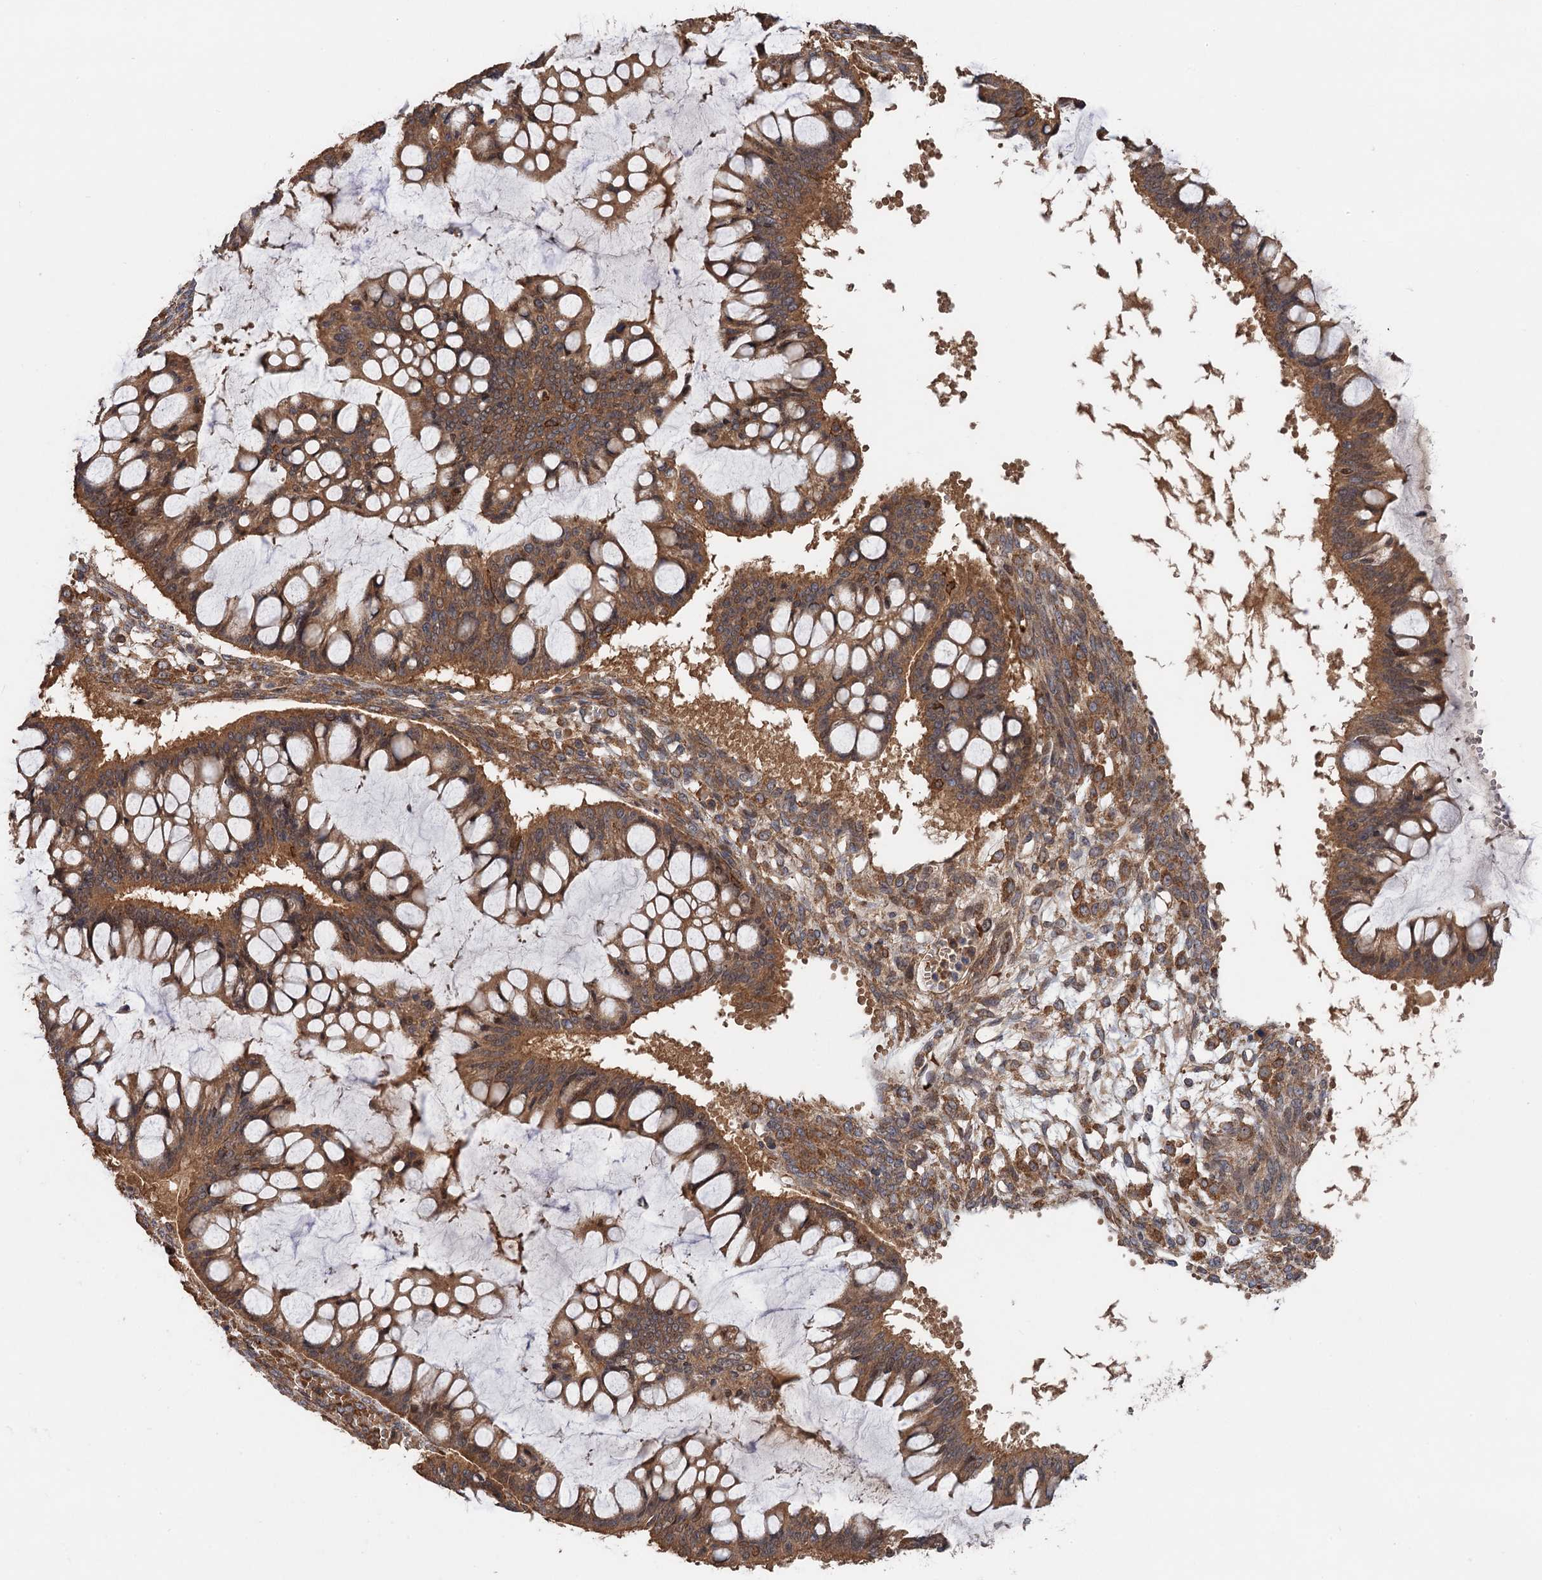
{"staining": {"intensity": "moderate", "quantity": ">75%", "location": "cytoplasmic/membranous"}, "tissue": "ovarian cancer", "cell_type": "Tumor cells", "image_type": "cancer", "snomed": [{"axis": "morphology", "description": "Cystadenocarcinoma, mucinous, NOS"}, {"axis": "topography", "description": "Ovary"}], "caption": "Protein analysis of ovarian cancer tissue shows moderate cytoplasmic/membranous positivity in approximately >75% of tumor cells. Ihc stains the protein of interest in brown and the nuclei are stained blue.", "gene": "SNX32", "patient": {"sex": "female", "age": 73}}